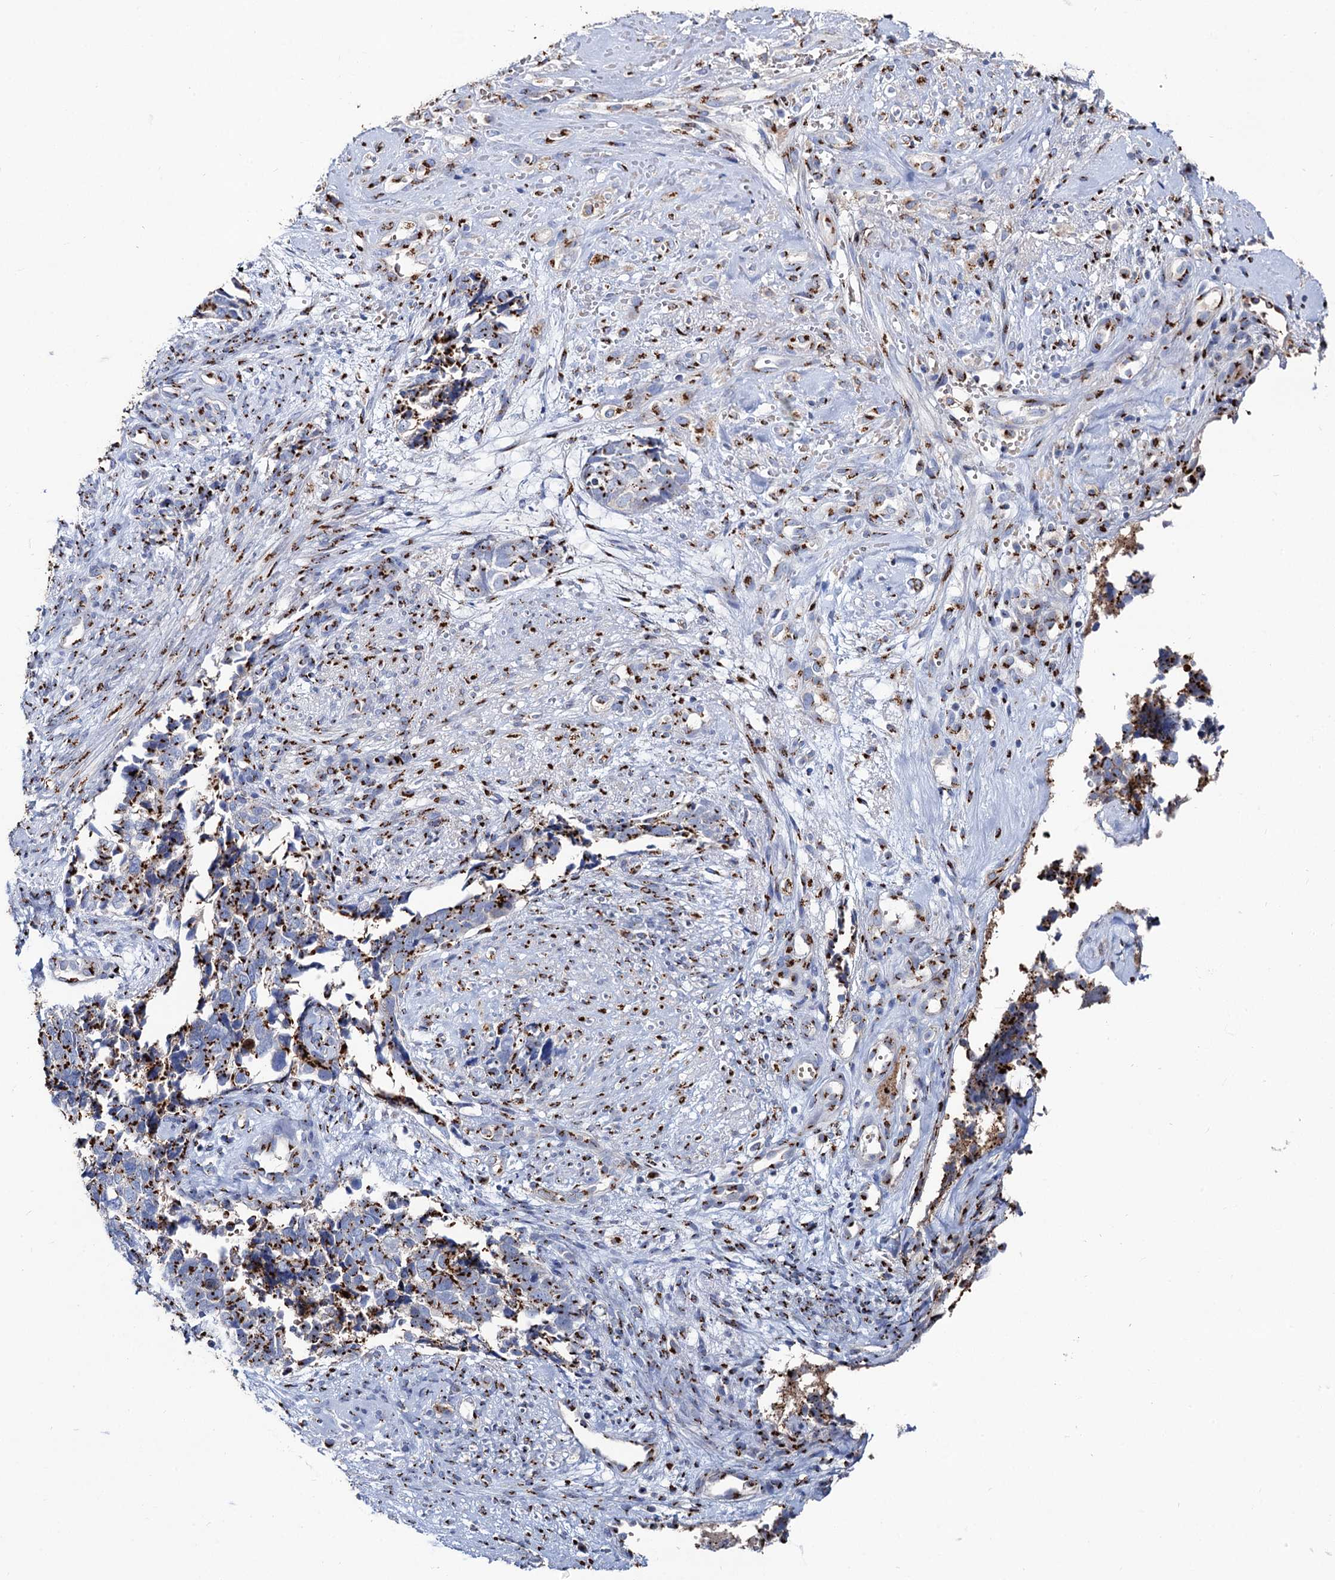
{"staining": {"intensity": "strong", "quantity": "25%-75%", "location": "cytoplasmic/membranous"}, "tissue": "cervical cancer", "cell_type": "Tumor cells", "image_type": "cancer", "snomed": [{"axis": "morphology", "description": "Squamous cell carcinoma, NOS"}, {"axis": "topography", "description": "Cervix"}], "caption": "Approximately 25%-75% of tumor cells in squamous cell carcinoma (cervical) reveal strong cytoplasmic/membranous protein staining as visualized by brown immunohistochemical staining.", "gene": "TM9SF3", "patient": {"sex": "female", "age": 63}}